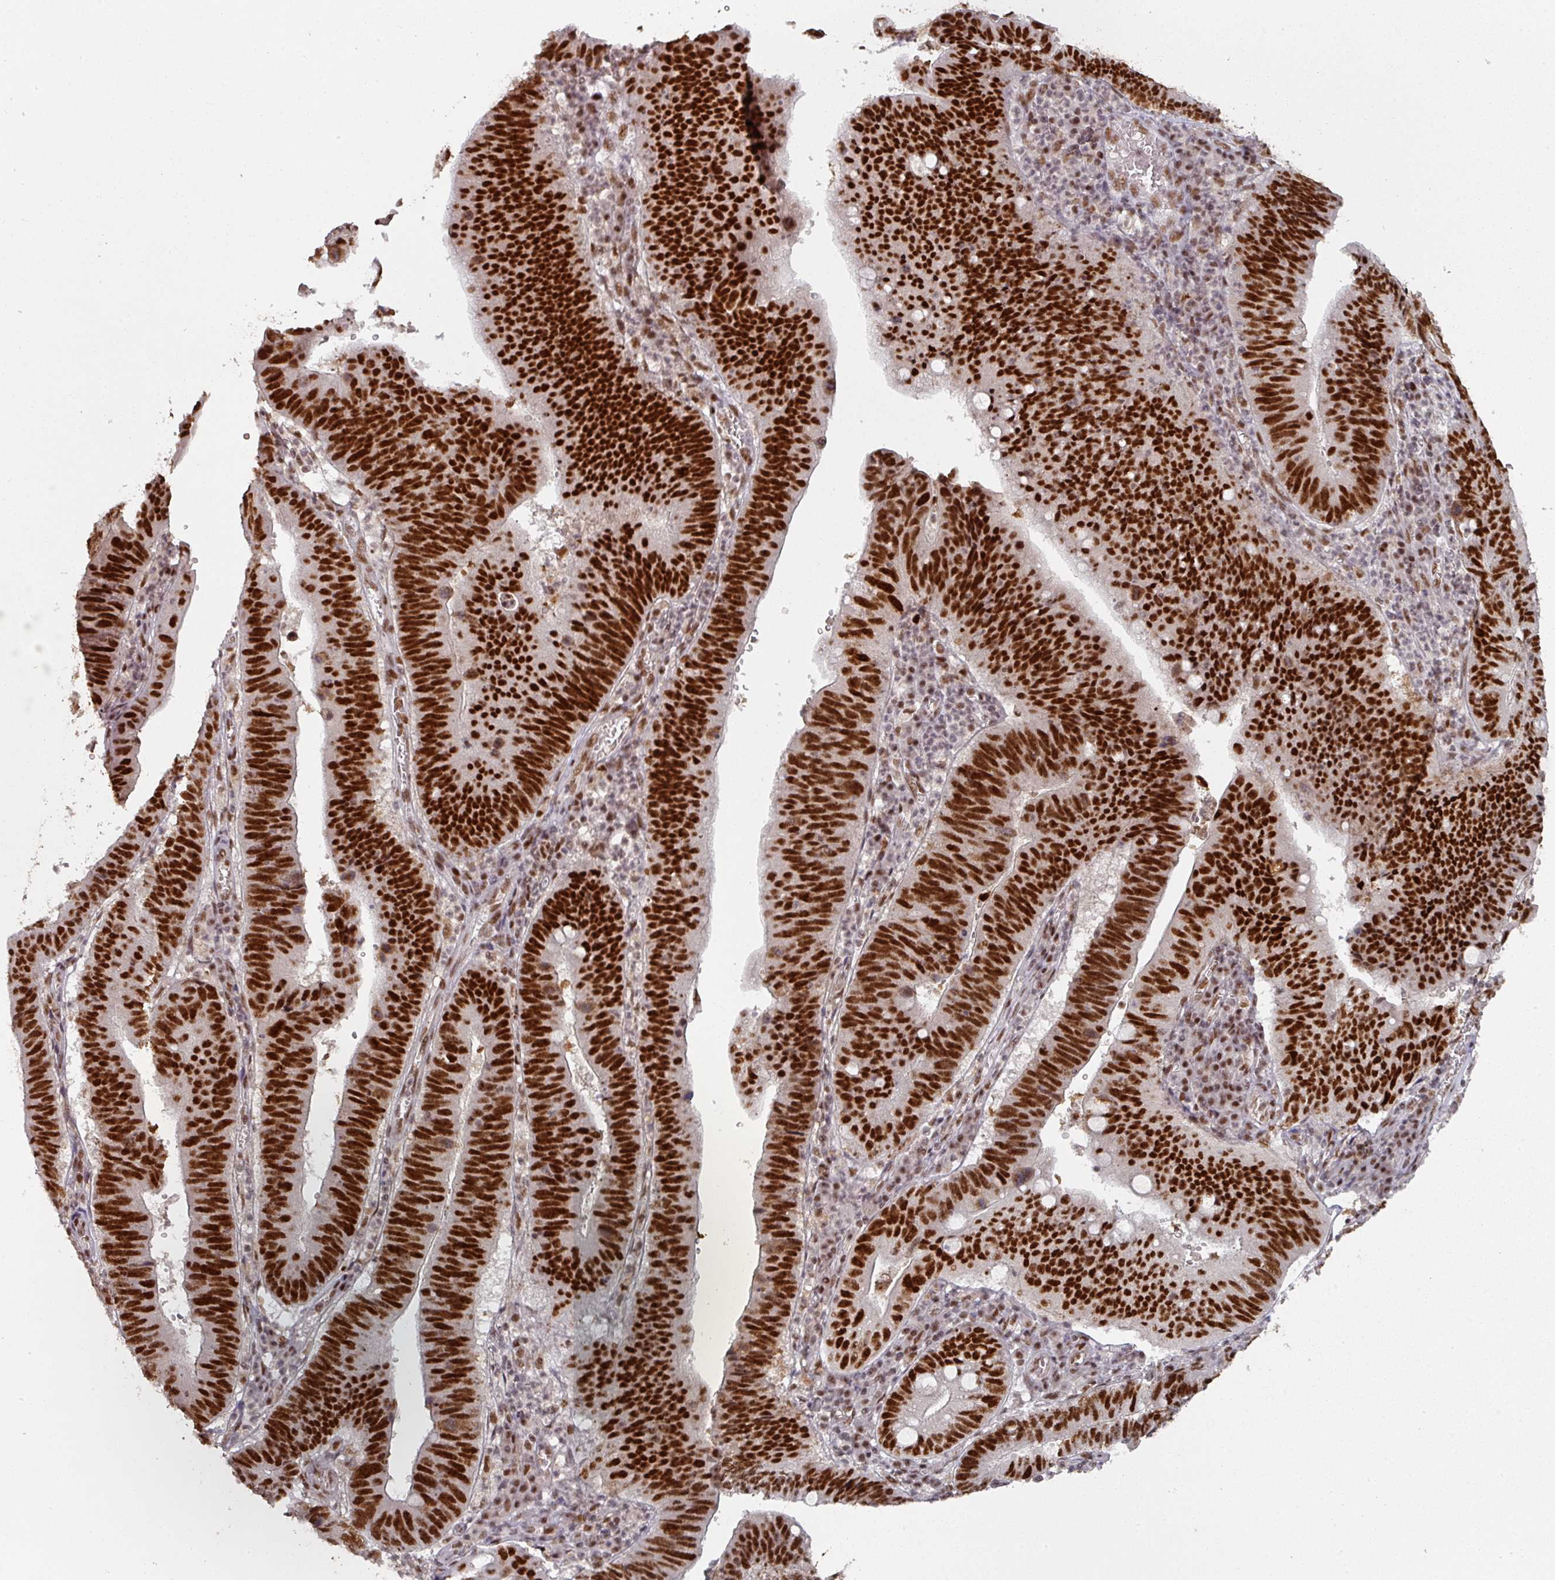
{"staining": {"intensity": "strong", "quantity": ">75%", "location": "nuclear"}, "tissue": "stomach cancer", "cell_type": "Tumor cells", "image_type": "cancer", "snomed": [{"axis": "morphology", "description": "Adenocarcinoma, NOS"}, {"axis": "topography", "description": "Stomach"}], "caption": "An image of stomach cancer stained for a protein displays strong nuclear brown staining in tumor cells. (DAB IHC, brown staining for protein, blue staining for nuclei).", "gene": "MEPCE", "patient": {"sex": "male", "age": 59}}